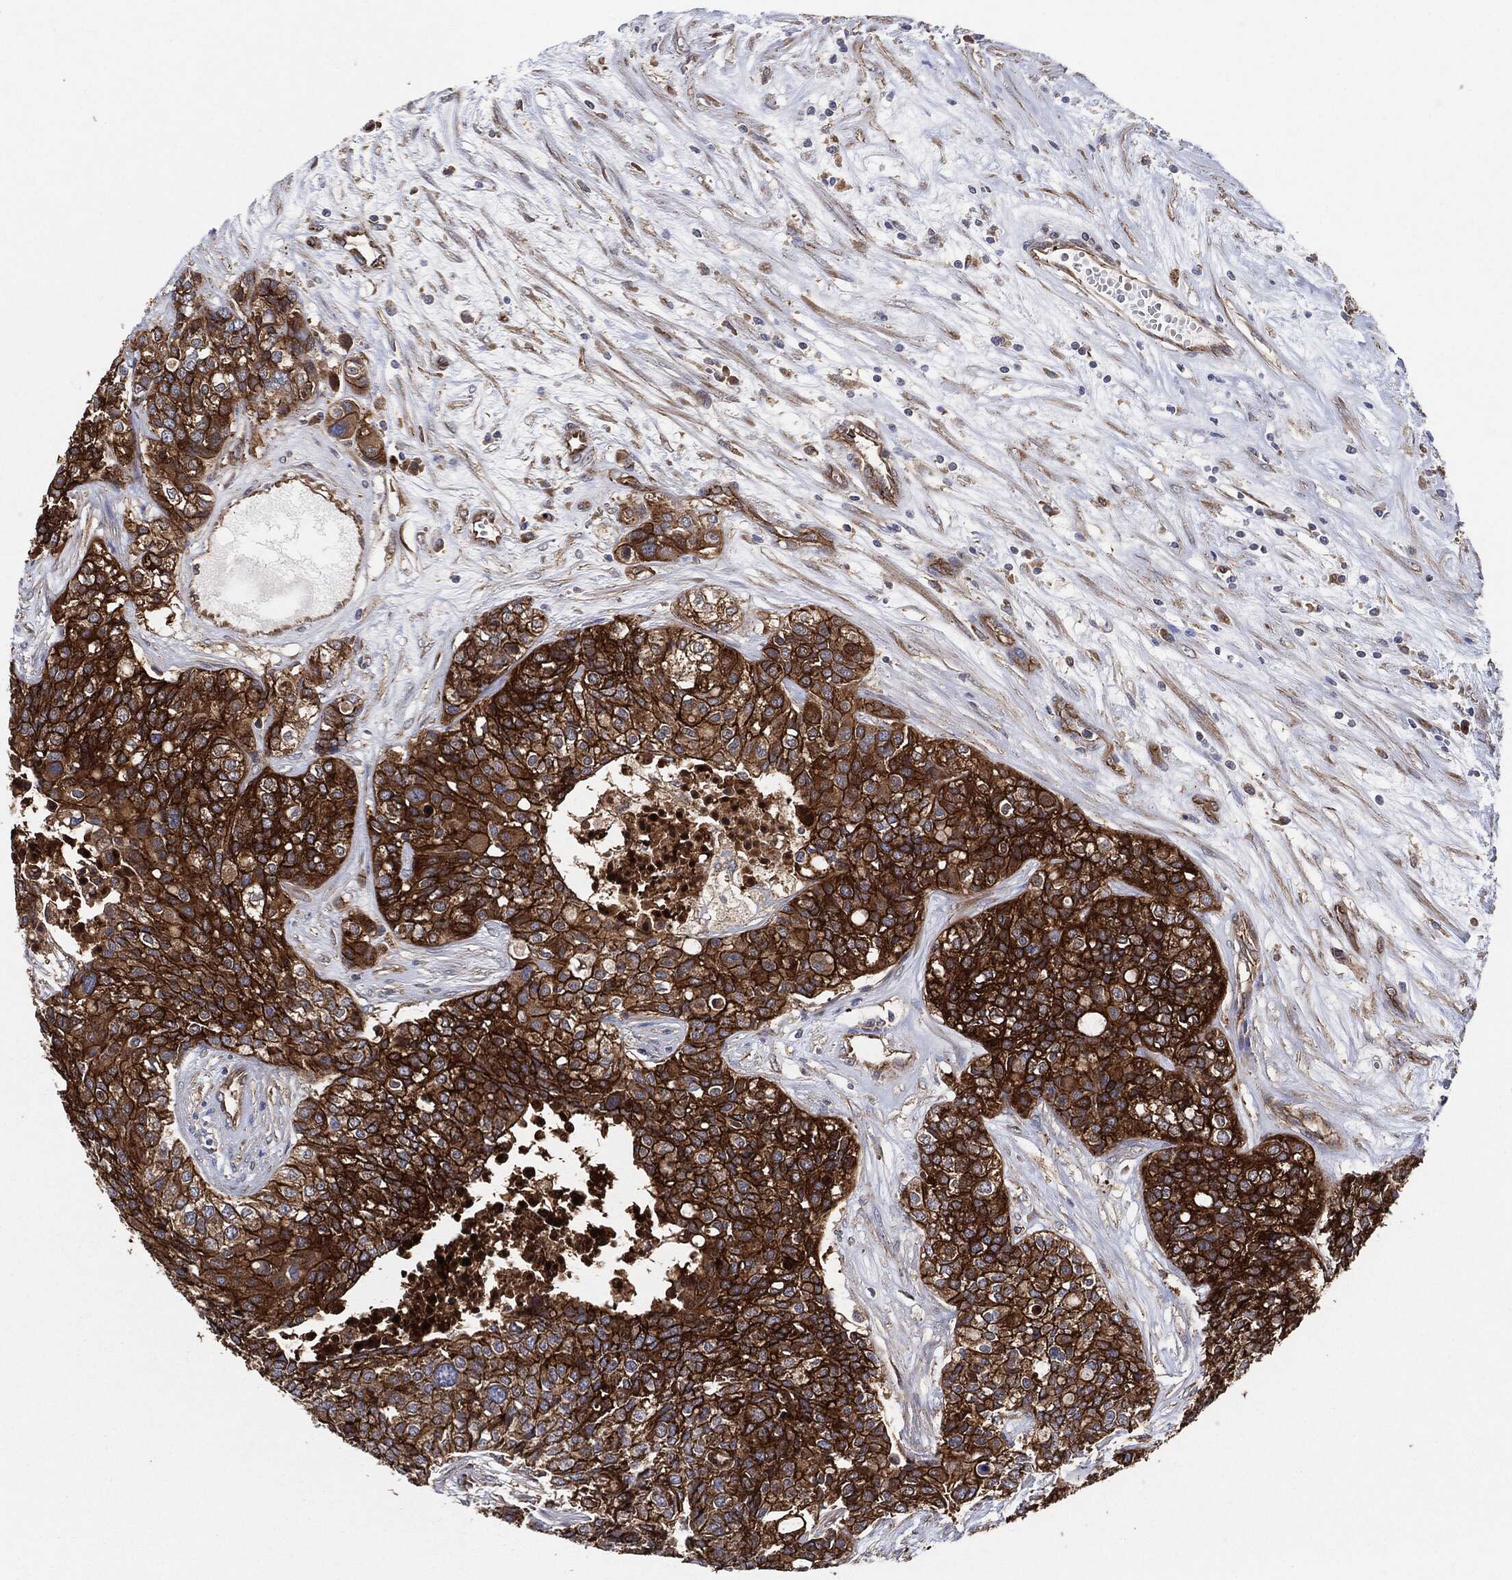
{"staining": {"intensity": "strong", "quantity": "25%-75%", "location": "cytoplasmic/membranous"}, "tissue": "carcinoid", "cell_type": "Tumor cells", "image_type": "cancer", "snomed": [{"axis": "morphology", "description": "Carcinoid, malignant, NOS"}, {"axis": "topography", "description": "Colon"}], "caption": "Carcinoid (malignant) stained with DAB IHC exhibits high levels of strong cytoplasmic/membranous expression in approximately 25%-75% of tumor cells. The staining was performed using DAB to visualize the protein expression in brown, while the nuclei were stained in blue with hematoxylin (Magnification: 20x).", "gene": "CTNNA1", "patient": {"sex": "male", "age": 81}}